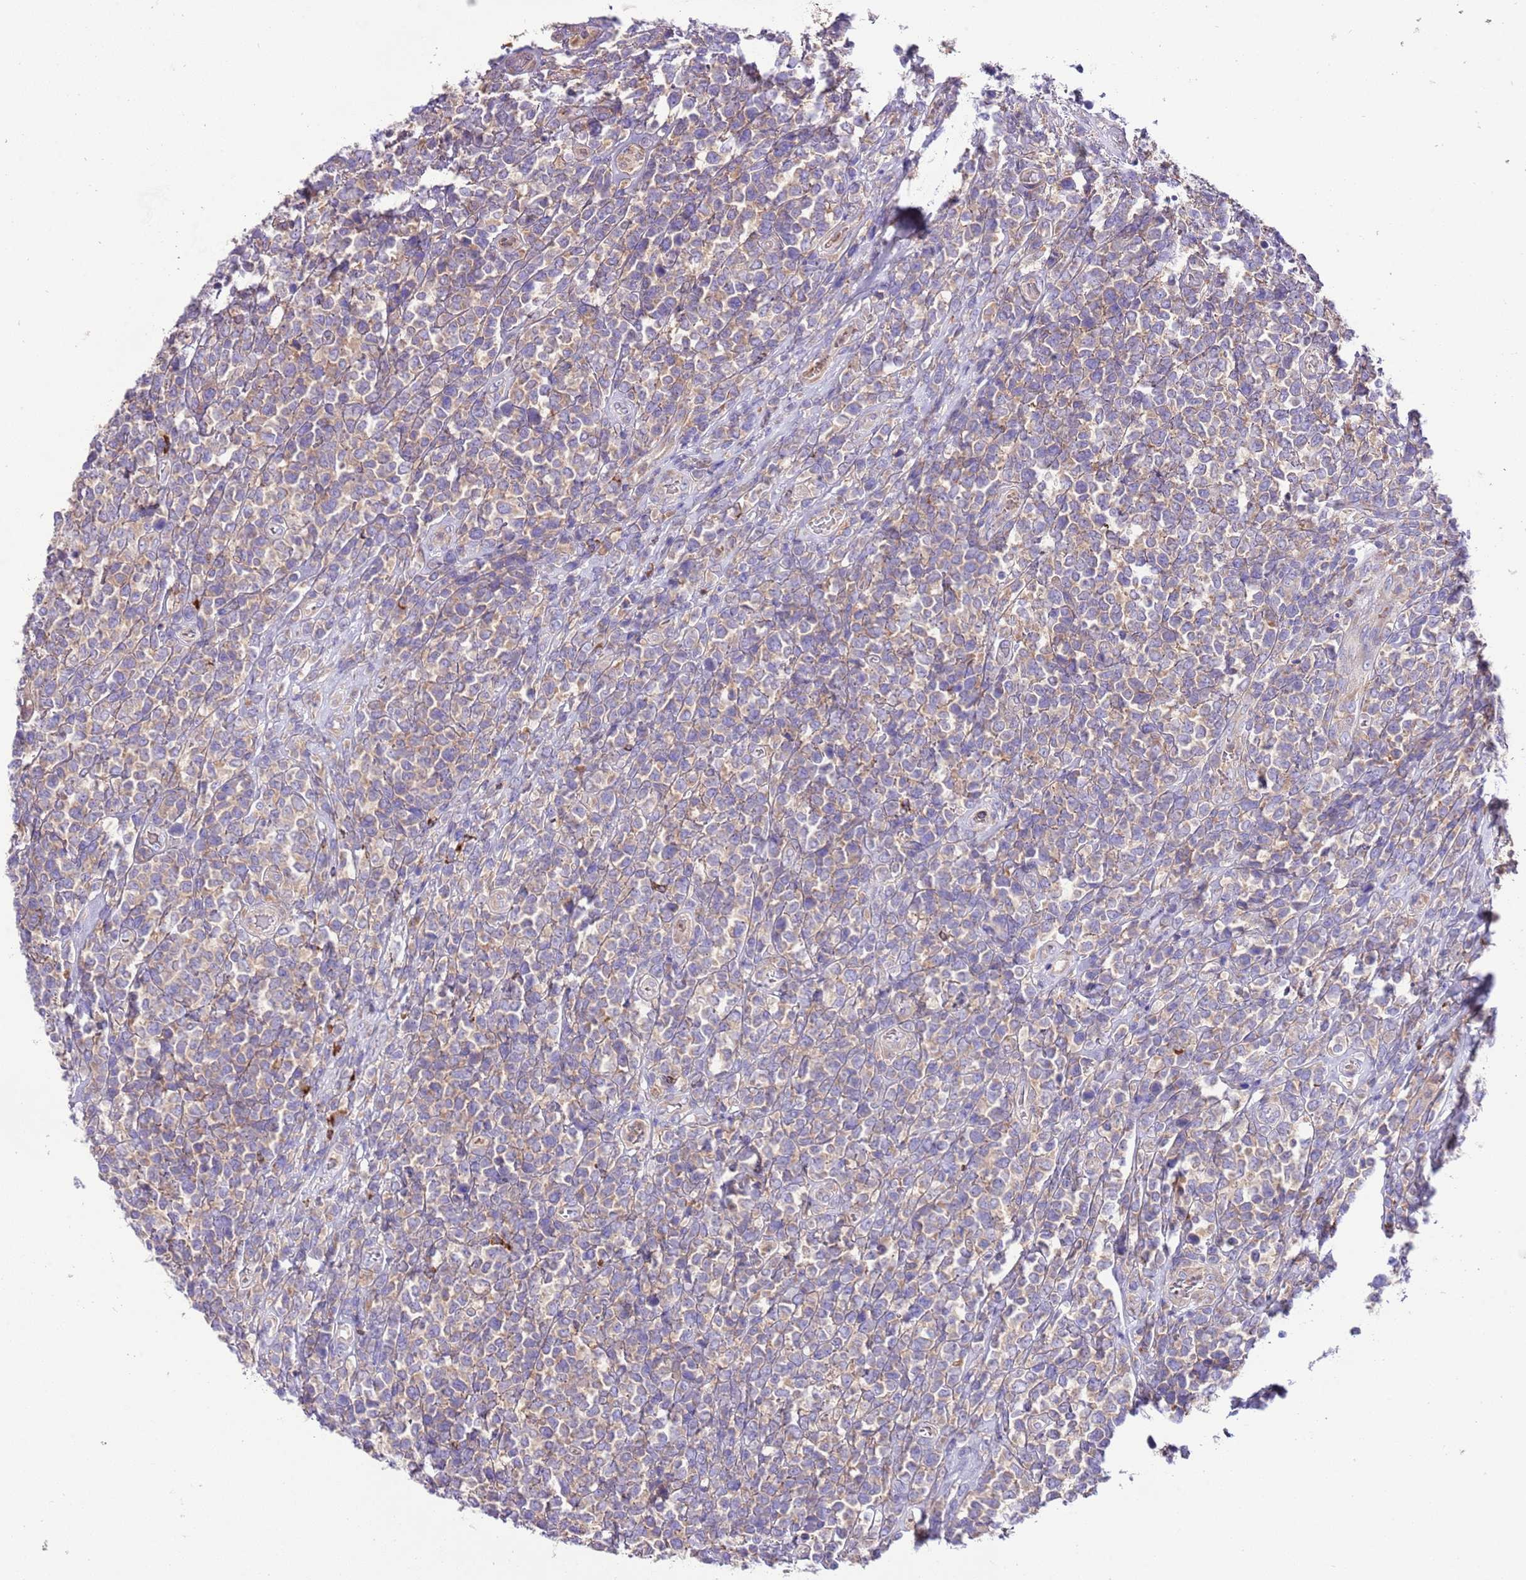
{"staining": {"intensity": "weak", "quantity": ">75%", "location": "cytoplasmic/membranous"}, "tissue": "lymphoma", "cell_type": "Tumor cells", "image_type": "cancer", "snomed": [{"axis": "morphology", "description": "Malignant lymphoma, non-Hodgkin's type, High grade"}, {"axis": "topography", "description": "Soft tissue"}], "caption": "High-grade malignant lymphoma, non-Hodgkin's type stained for a protein (brown) demonstrates weak cytoplasmic/membranous positive positivity in about >75% of tumor cells.", "gene": "RPS10", "patient": {"sex": "female", "age": 56}}